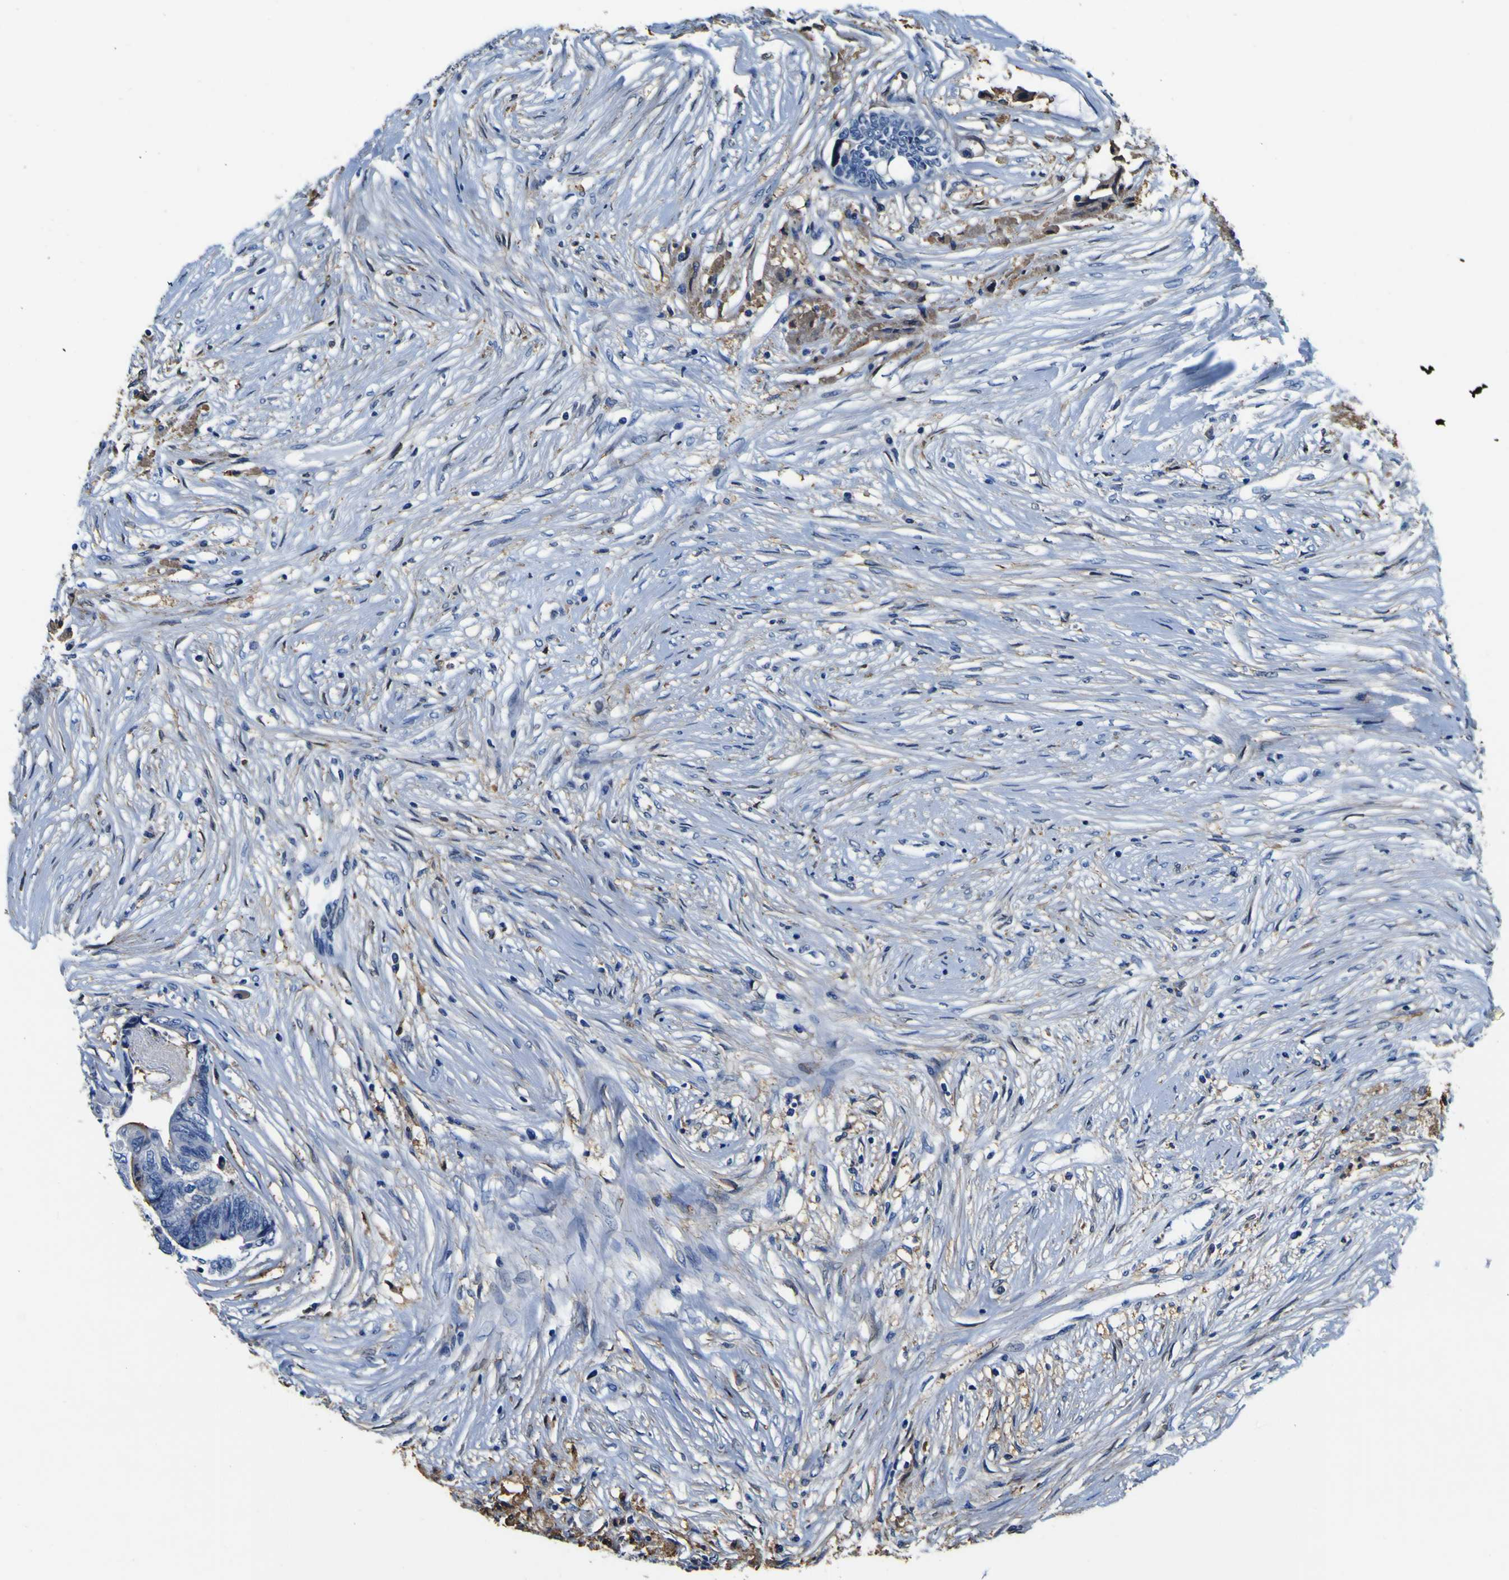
{"staining": {"intensity": "moderate", "quantity": "<25%", "location": "cytoplasmic/membranous"}, "tissue": "colorectal cancer", "cell_type": "Tumor cells", "image_type": "cancer", "snomed": [{"axis": "morphology", "description": "Adenocarcinoma, NOS"}, {"axis": "topography", "description": "Rectum"}], "caption": "A histopathology image of colorectal adenocarcinoma stained for a protein reveals moderate cytoplasmic/membranous brown staining in tumor cells. (IHC, brightfield microscopy, high magnification).", "gene": "PXDN", "patient": {"sex": "male", "age": 63}}